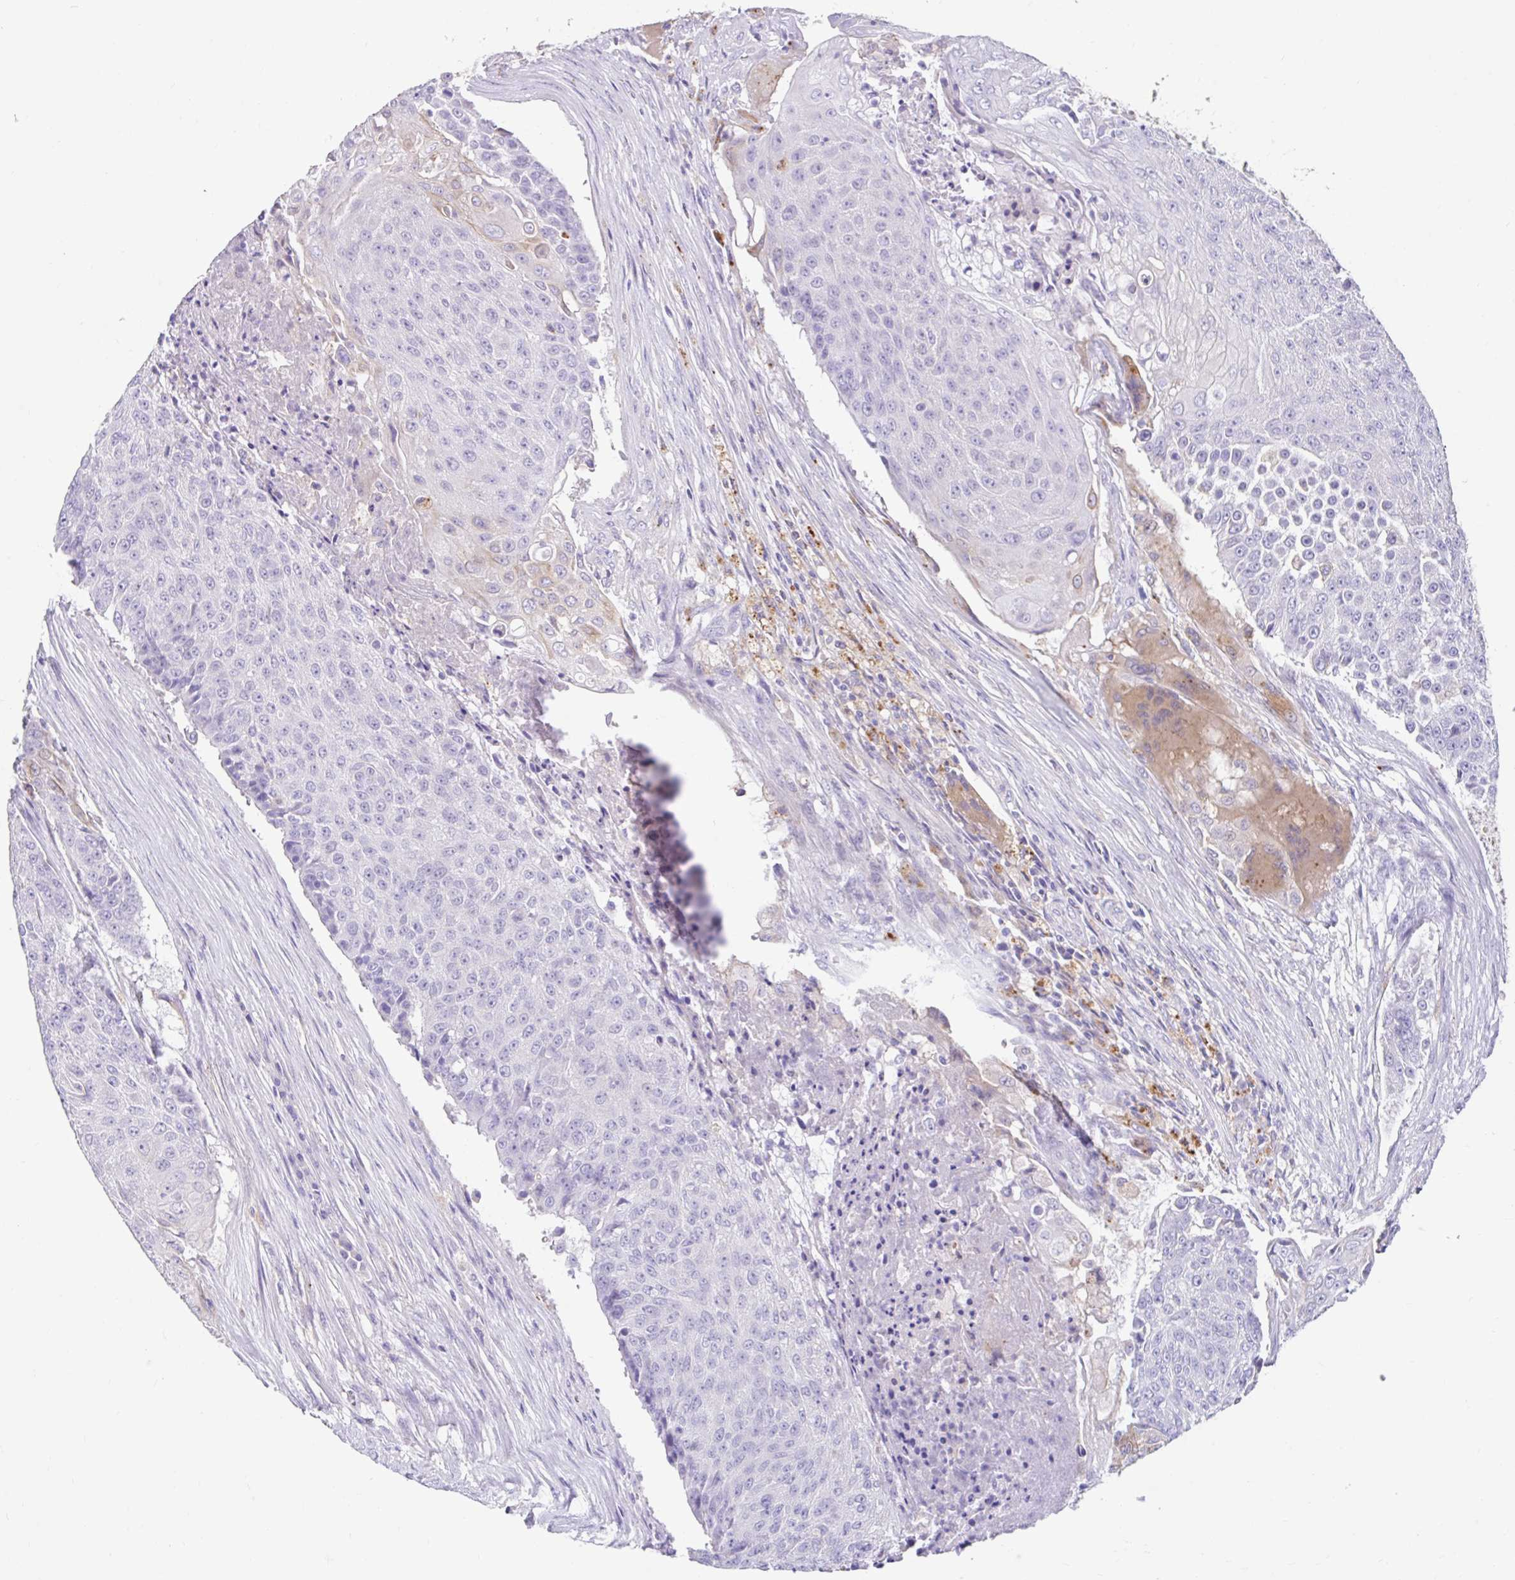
{"staining": {"intensity": "moderate", "quantity": "<25%", "location": "cytoplasmic/membranous"}, "tissue": "urothelial cancer", "cell_type": "Tumor cells", "image_type": "cancer", "snomed": [{"axis": "morphology", "description": "Urothelial carcinoma, High grade"}, {"axis": "topography", "description": "Urinary bladder"}], "caption": "DAB (3,3'-diaminobenzidine) immunohistochemical staining of urothelial cancer demonstrates moderate cytoplasmic/membranous protein expression in about <25% of tumor cells. The staining was performed using DAB to visualize the protein expression in brown, while the nuclei were stained in blue with hematoxylin (Magnification: 20x).", "gene": "ZNF33A", "patient": {"sex": "female", "age": 63}}